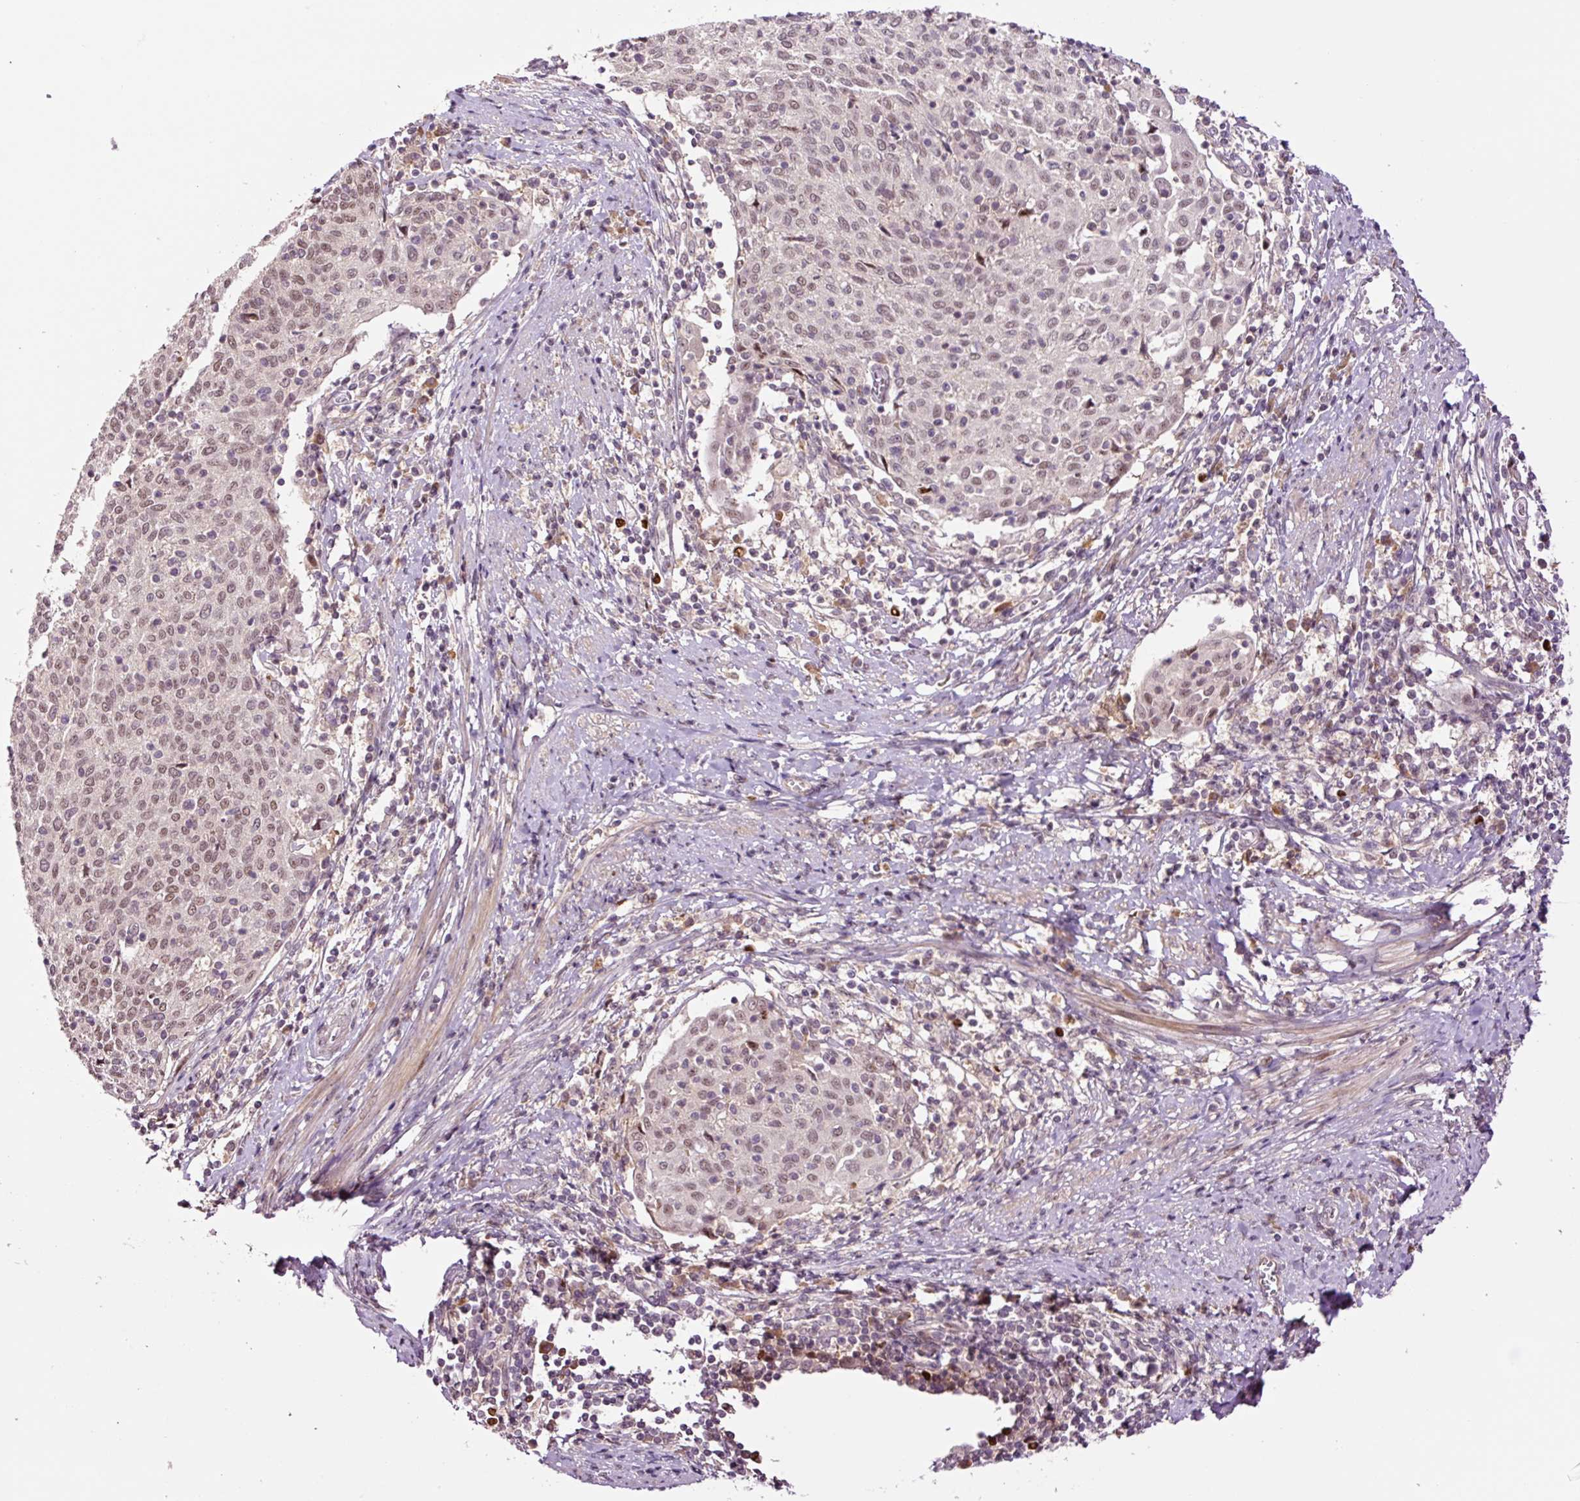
{"staining": {"intensity": "weak", "quantity": "<25%", "location": "nuclear"}, "tissue": "cervical cancer", "cell_type": "Tumor cells", "image_type": "cancer", "snomed": [{"axis": "morphology", "description": "Squamous cell carcinoma, NOS"}, {"axis": "topography", "description": "Cervix"}], "caption": "Immunohistochemistry photomicrograph of neoplastic tissue: human cervical cancer stained with DAB (3,3'-diaminobenzidine) displays no significant protein expression in tumor cells.", "gene": "DPPA4", "patient": {"sex": "female", "age": 52}}